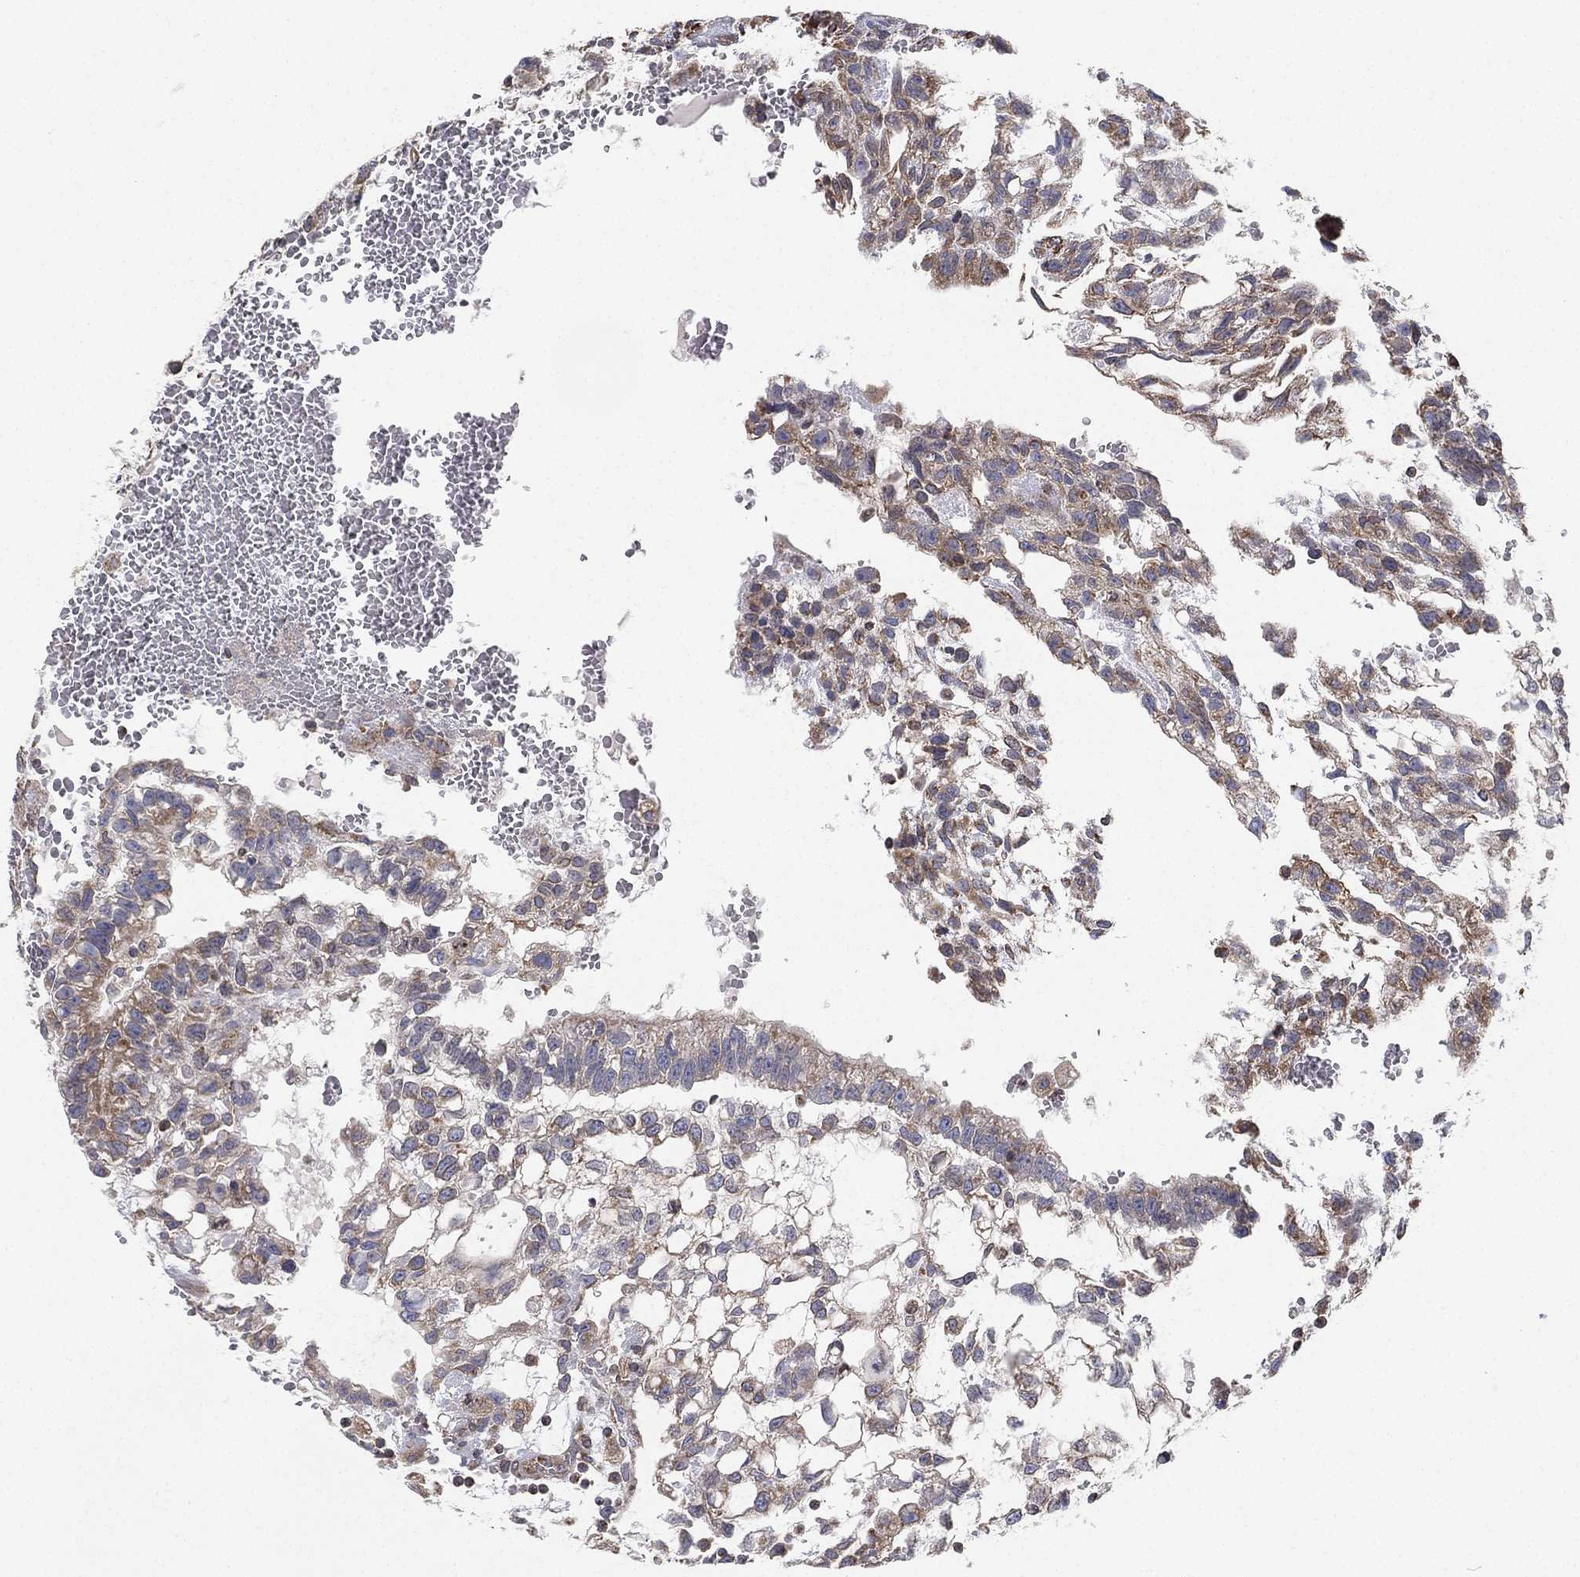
{"staining": {"intensity": "weak", "quantity": "<25%", "location": "cytoplasmic/membranous"}, "tissue": "testis cancer", "cell_type": "Tumor cells", "image_type": "cancer", "snomed": [{"axis": "morphology", "description": "Carcinoma, Embryonal, NOS"}, {"axis": "topography", "description": "Testis"}], "caption": "The immunohistochemistry (IHC) image has no significant expression in tumor cells of testis cancer (embryonal carcinoma) tissue.", "gene": "CYB5B", "patient": {"sex": "male", "age": 32}}